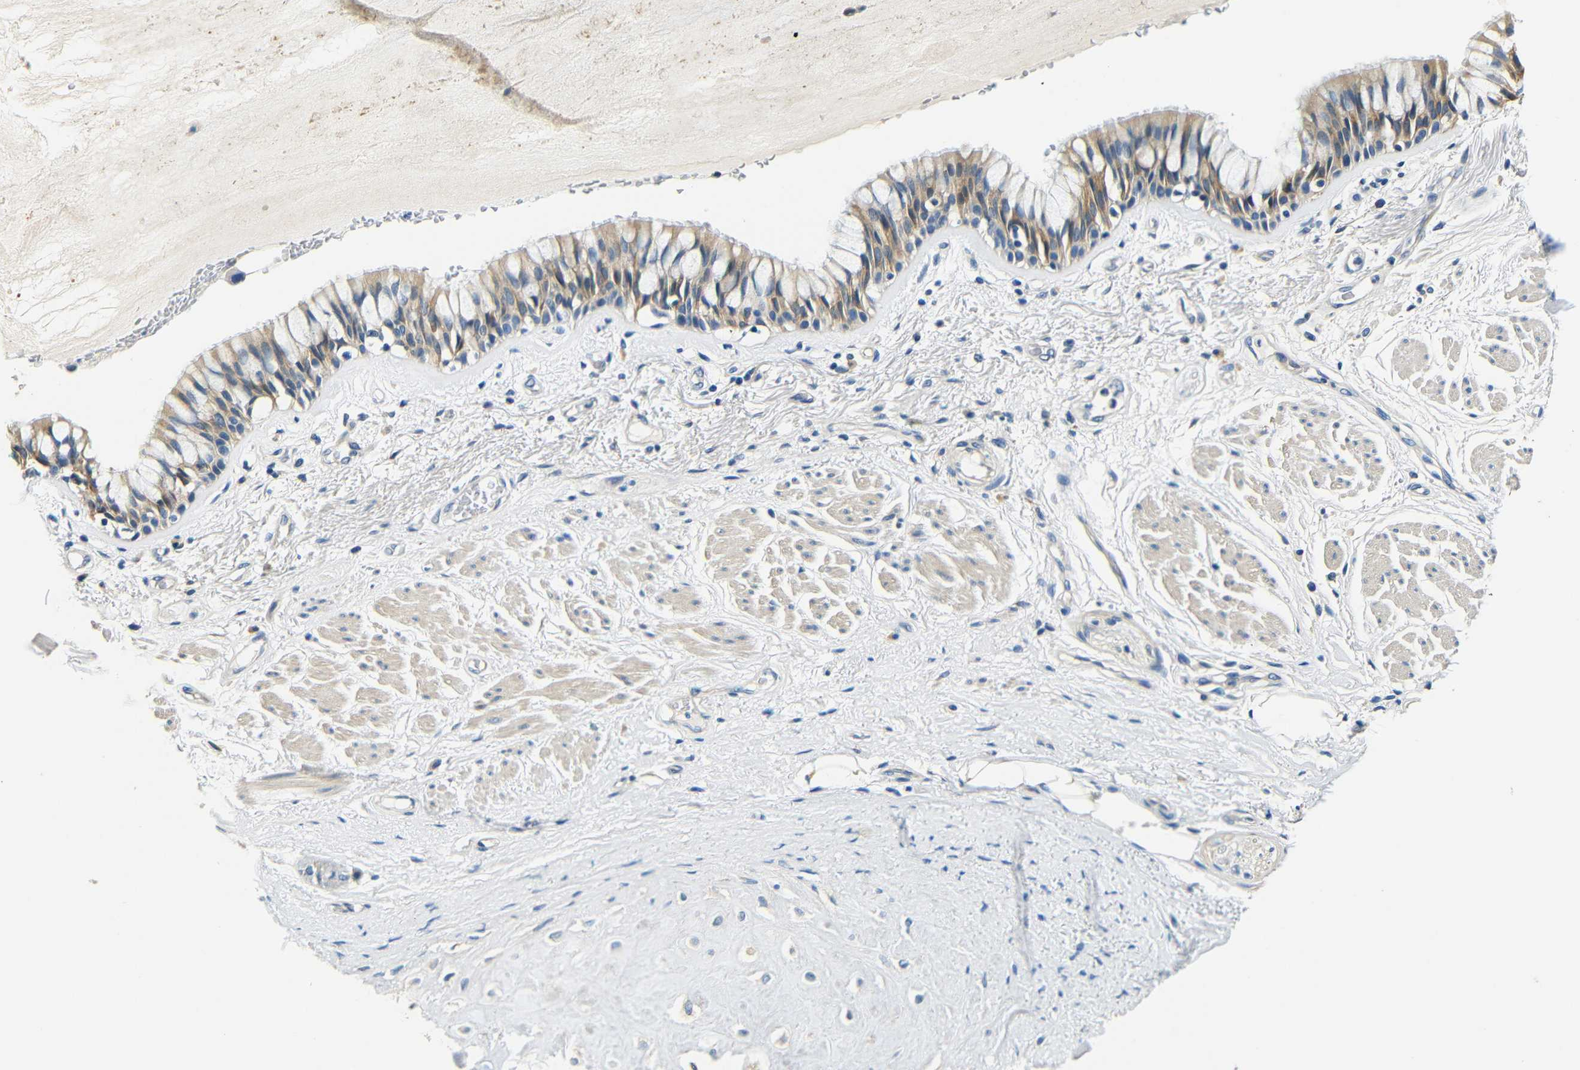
{"staining": {"intensity": "weak", "quantity": ">75%", "location": "cytoplasmic/membranous"}, "tissue": "bronchus", "cell_type": "Respiratory epithelial cells", "image_type": "normal", "snomed": [{"axis": "morphology", "description": "Normal tissue, NOS"}, {"axis": "topography", "description": "Bronchus"}], "caption": "An immunohistochemistry (IHC) photomicrograph of benign tissue is shown. Protein staining in brown labels weak cytoplasmic/membranous positivity in bronchus within respiratory epithelial cells. The staining was performed using DAB (3,3'-diaminobenzidine), with brown indicating positive protein expression. Nuclei are stained blue with hematoxylin.", "gene": "FMO5", "patient": {"sex": "male", "age": 66}}